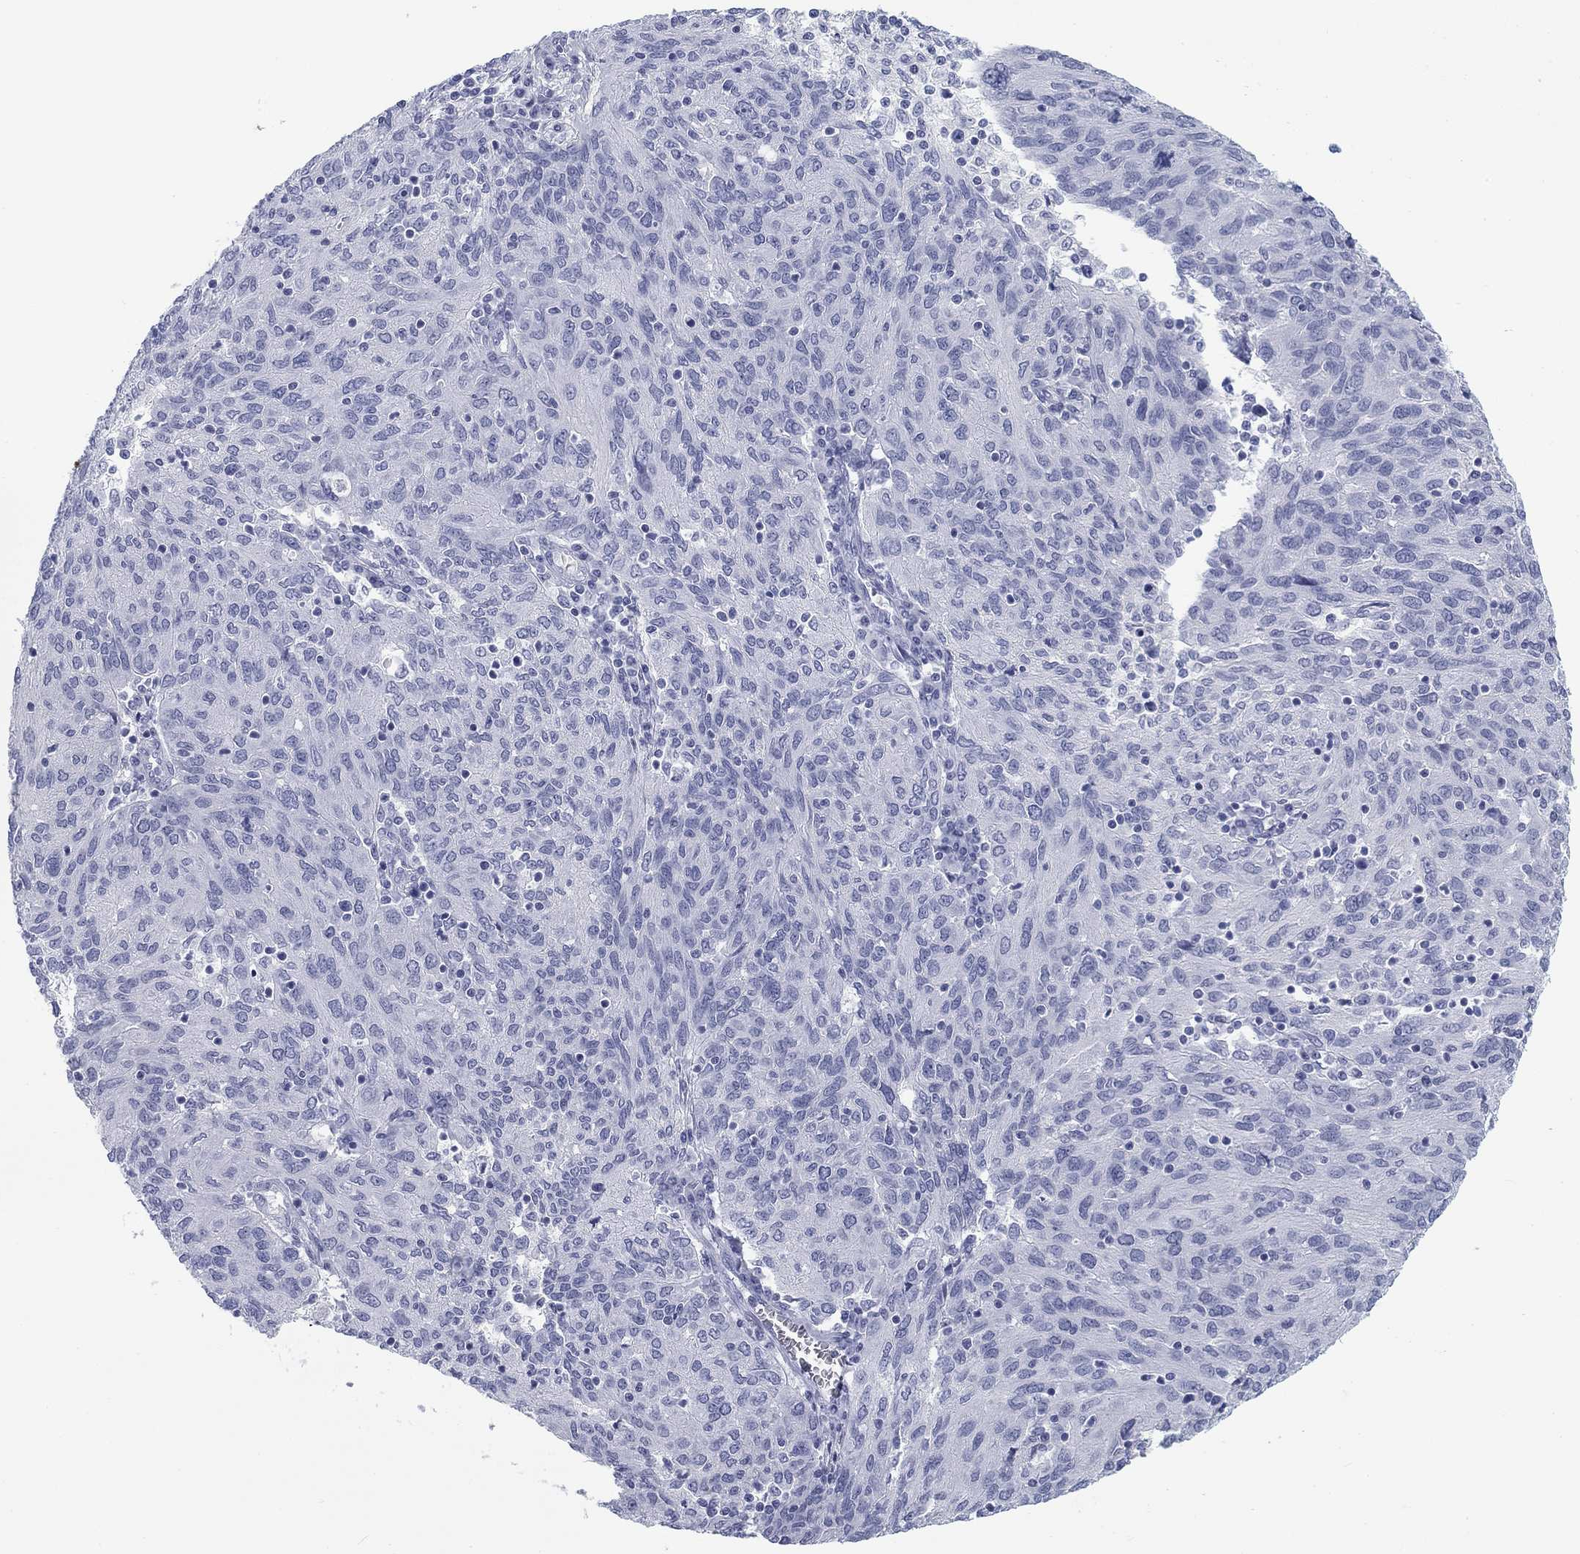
{"staining": {"intensity": "negative", "quantity": "none", "location": "none"}, "tissue": "ovarian cancer", "cell_type": "Tumor cells", "image_type": "cancer", "snomed": [{"axis": "morphology", "description": "Carcinoma, endometroid"}, {"axis": "topography", "description": "Ovary"}], "caption": "DAB (3,3'-diaminobenzidine) immunohistochemical staining of human ovarian cancer (endometroid carcinoma) demonstrates no significant positivity in tumor cells. (Brightfield microscopy of DAB IHC at high magnification).", "gene": "CALB1", "patient": {"sex": "female", "age": 50}}